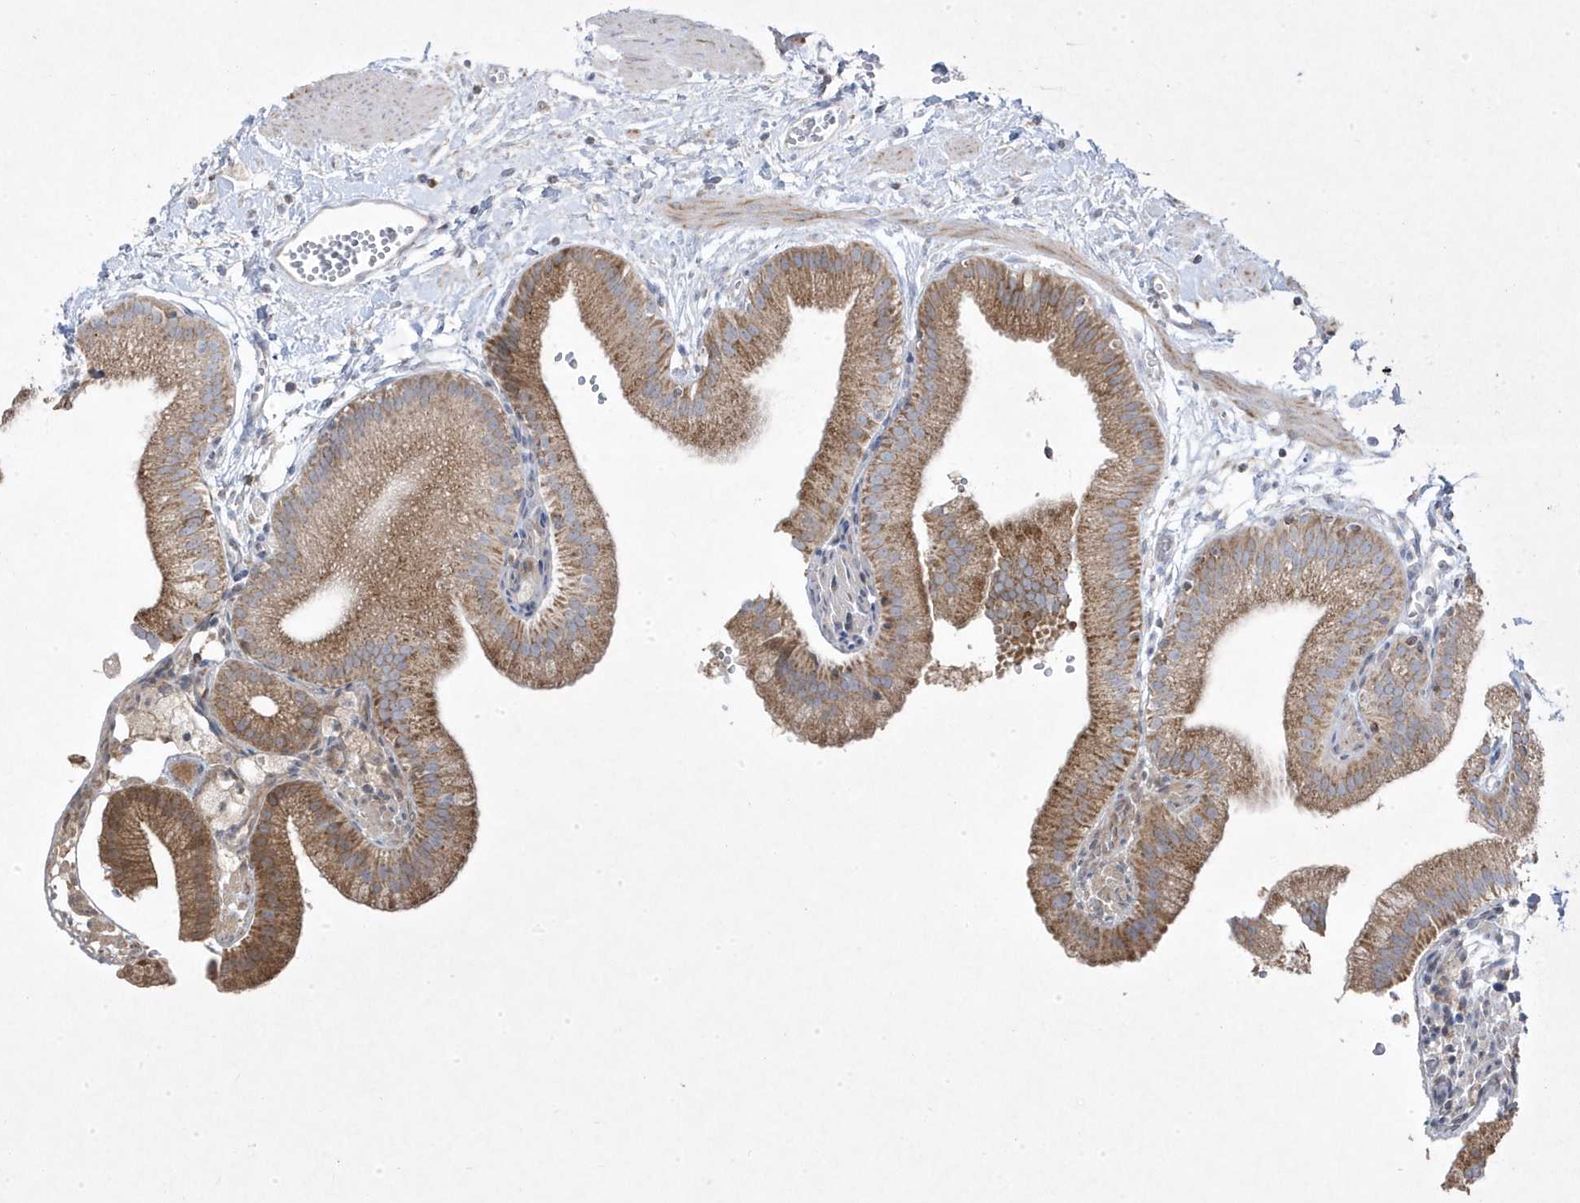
{"staining": {"intensity": "moderate", "quantity": ">75%", "location": "cytoplasmic/membranous"}, "tissue": "gallbladder", "cell_type": "Glandular cells", "image_type": "normal", "snomed": [{"axis": "morphology", "description": "Normal tissue, NOS"}, {"axis": "topography", "description": "Gallbladder"}], "caption": "Moderate cytoplasmic/membranous staining for a protein is seen in approximately >75% of glandular cells of benign gallbladder using IHC.", "gene": "ADAMTSL3", "patient": {"sex": "male", "age": 55}}